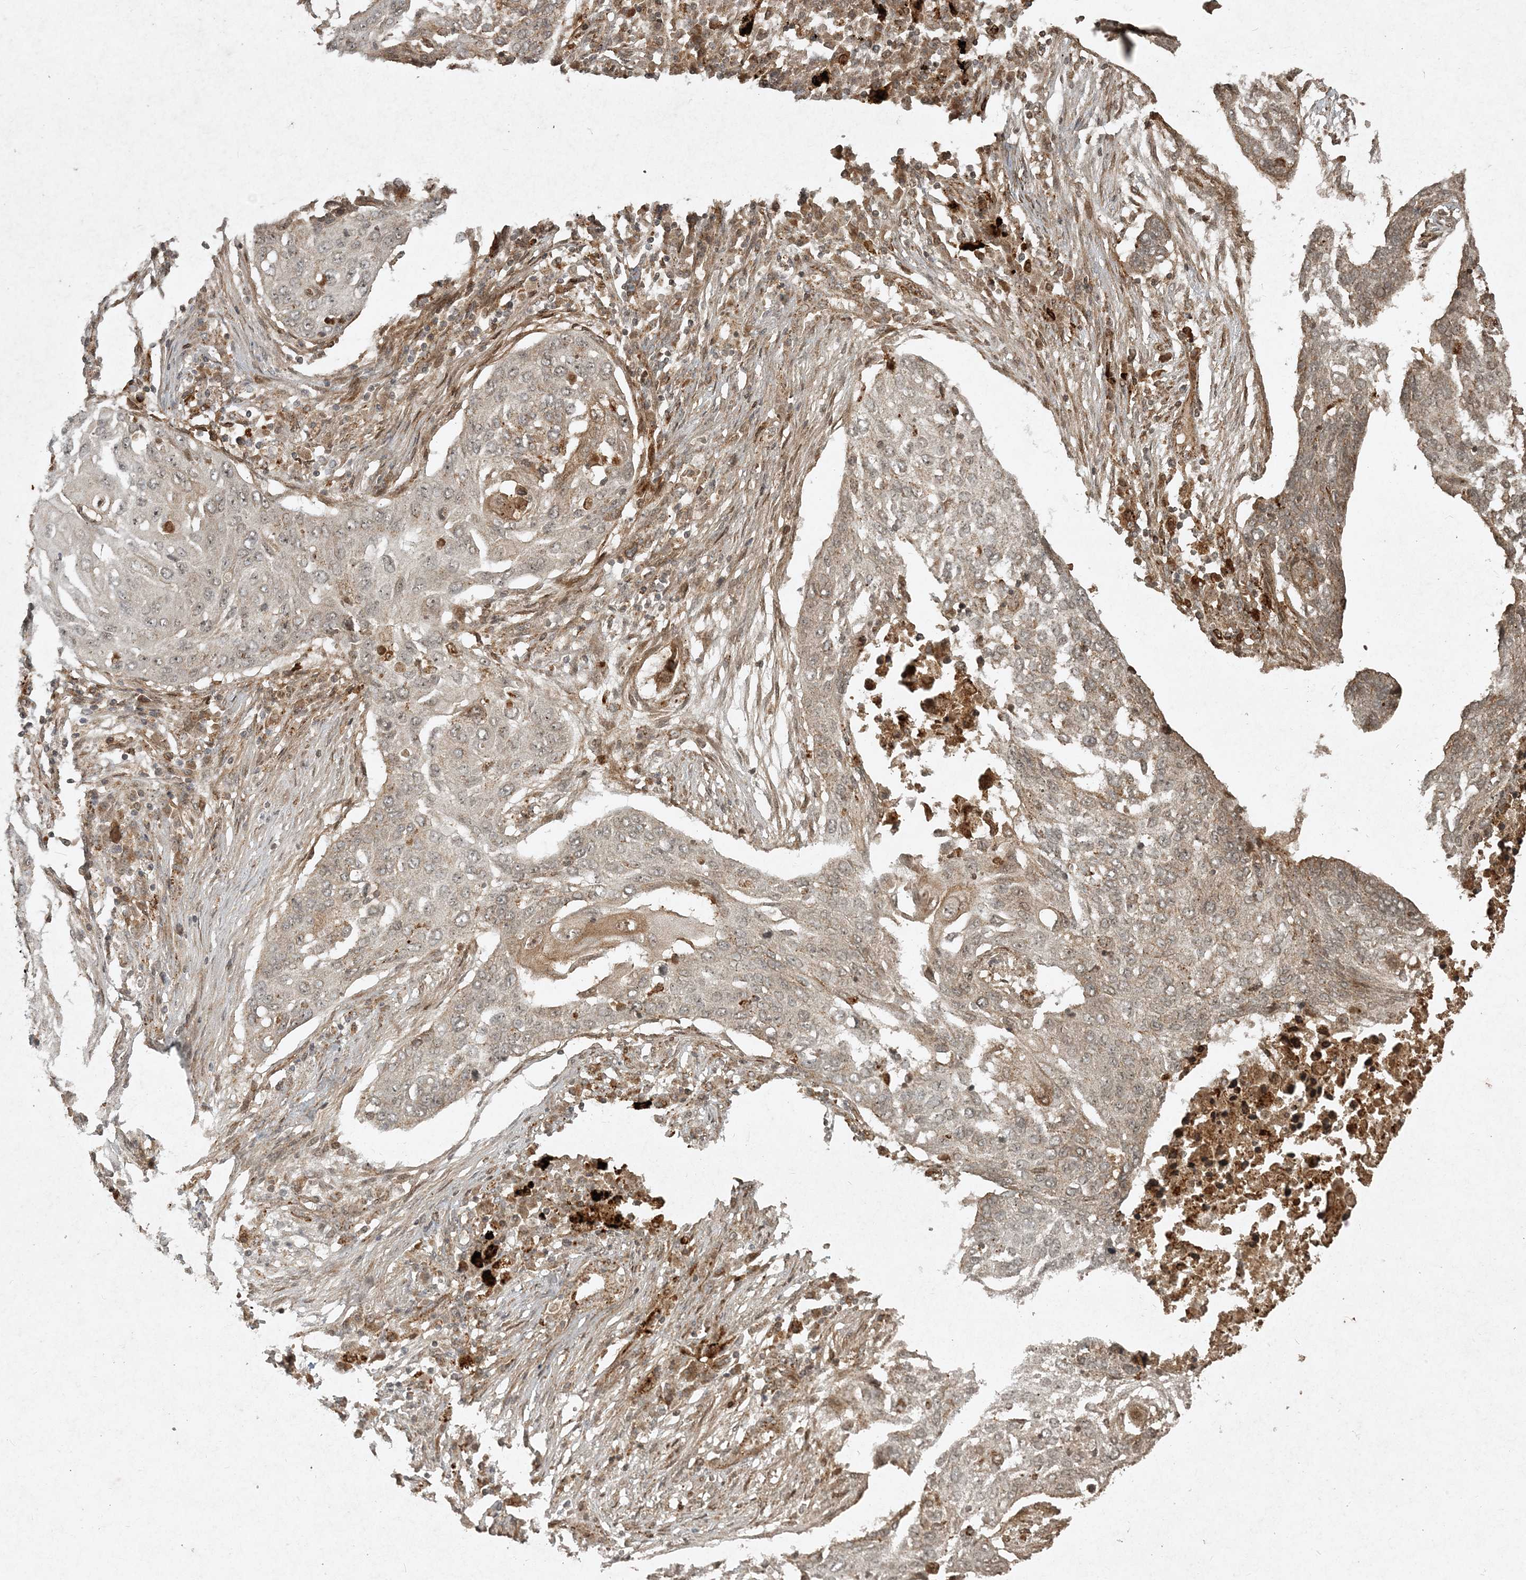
{"staining": {"intensity": "weak", "quantity": "<25%", "location": "cytoplasmic/membranous"}, "tissue": "lung cancer", "cell_type": "Tumor cells", "image_type": "cancer", "snomed": [{"axis": "morphology", "description": "Squamous cell carcinoma, NOS"}, {"axis": "topography", "description": "Lung"}], "caption": "Protein analysis of lung squamous cell carcinoma exhibits no significant staining in tumor cells.", "gene": "NARS1", "patient": {"sex": "female", "age": 63}}